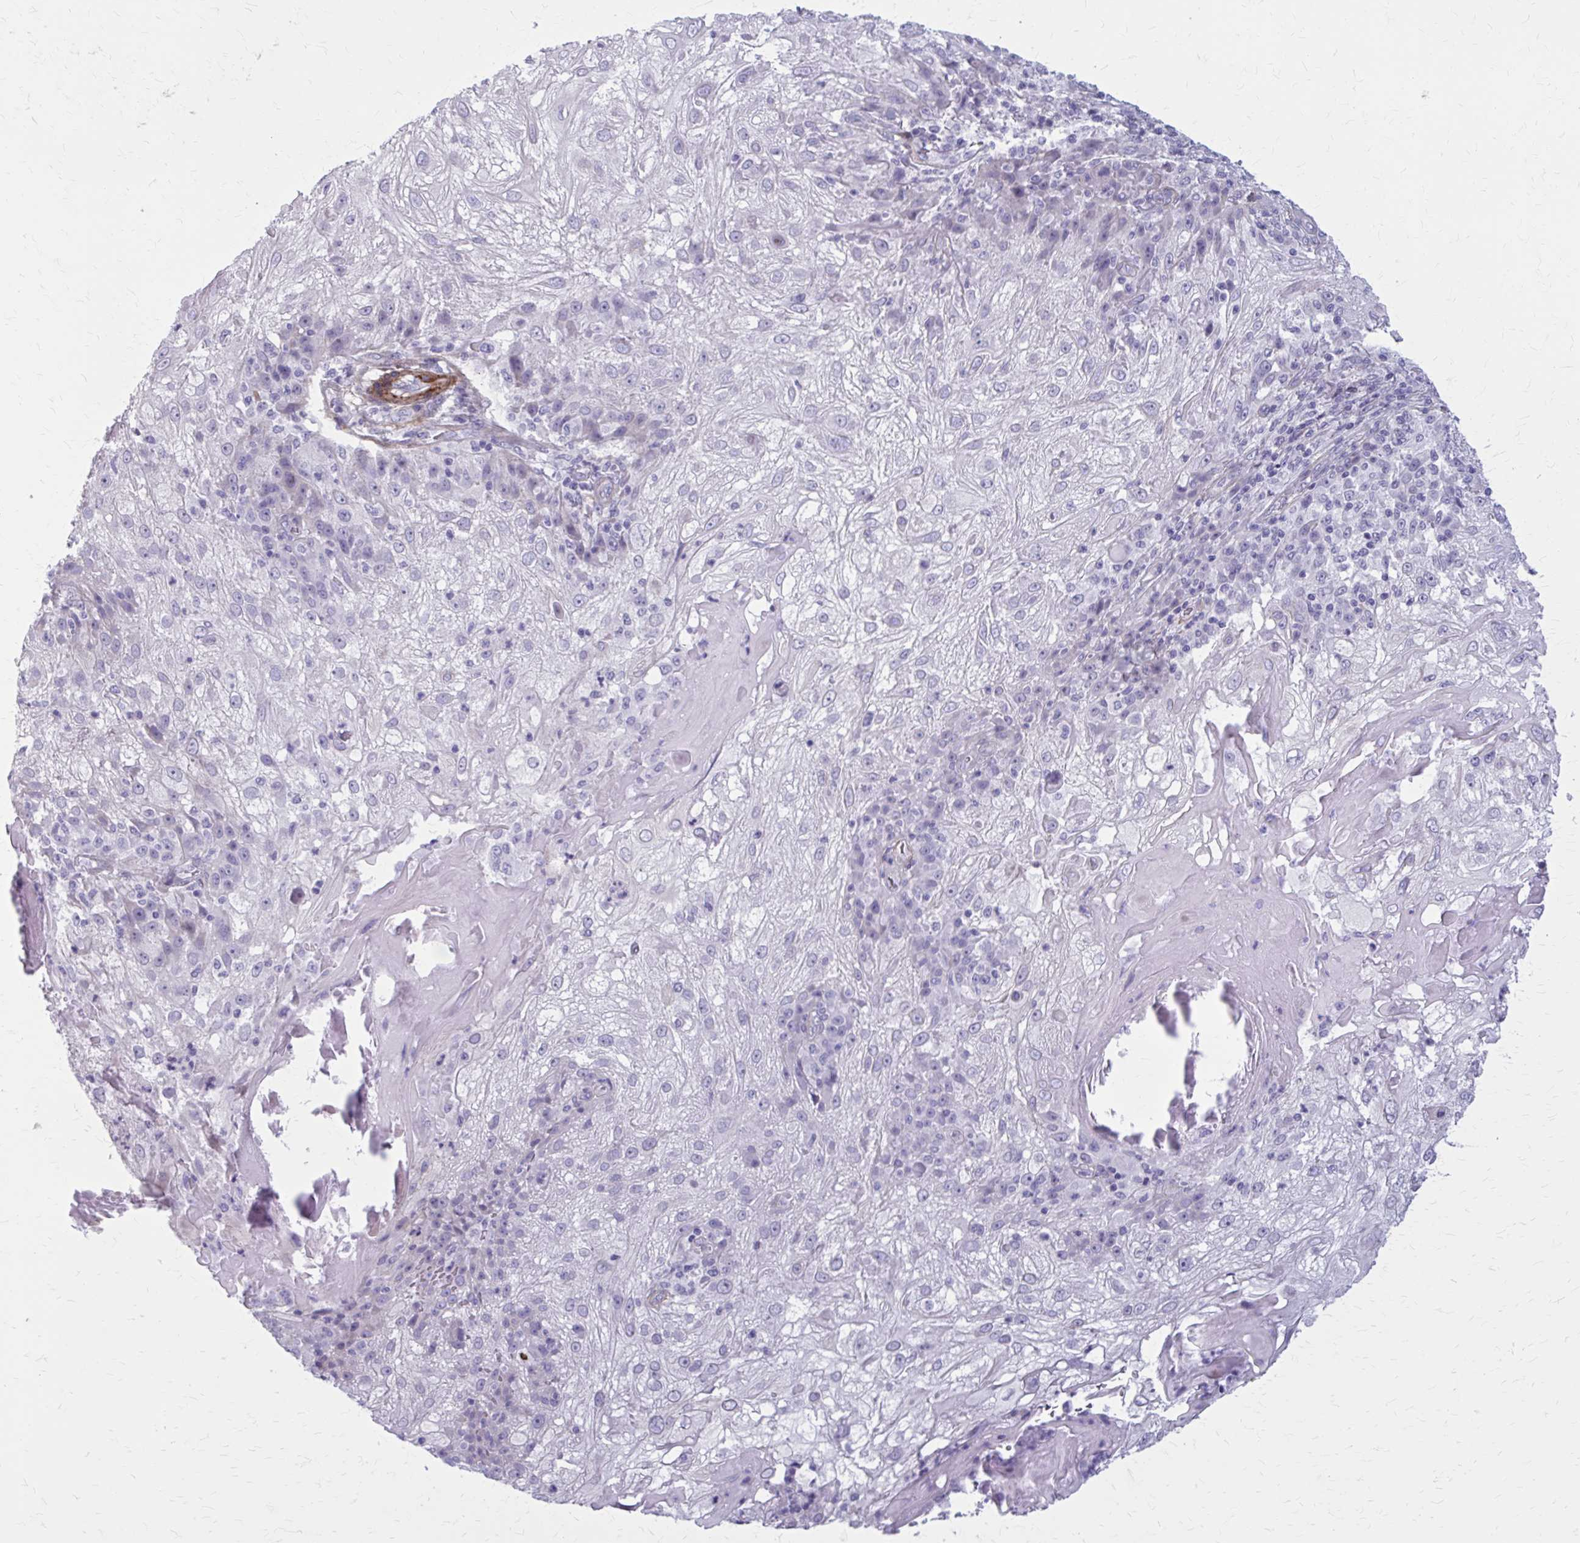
{"staining": {"intensity": "negative", "quantity": "none", "location": "none"}, "tissue": "skin cancer", "cell_type": "Tumor cells", "image_type": "cancer", "snomed": [{"axis": "morphology", "description": "Normal tissue, NOS"}, {"axis": "morphology", "description": "Squamous cell carcinoma, NOS"}, {"axis": "topography", "description": "Skin"}], "caption": "High power microscopy photomicrograph of an IHC micrograph of skin squamous cell carcinoma, revealing no significant expression in tumor cells. (DAB immunohistochemistry (IHC), high magnification).", "gene": "AKAP12", "patient": {"sex": "female", "age": 83}}